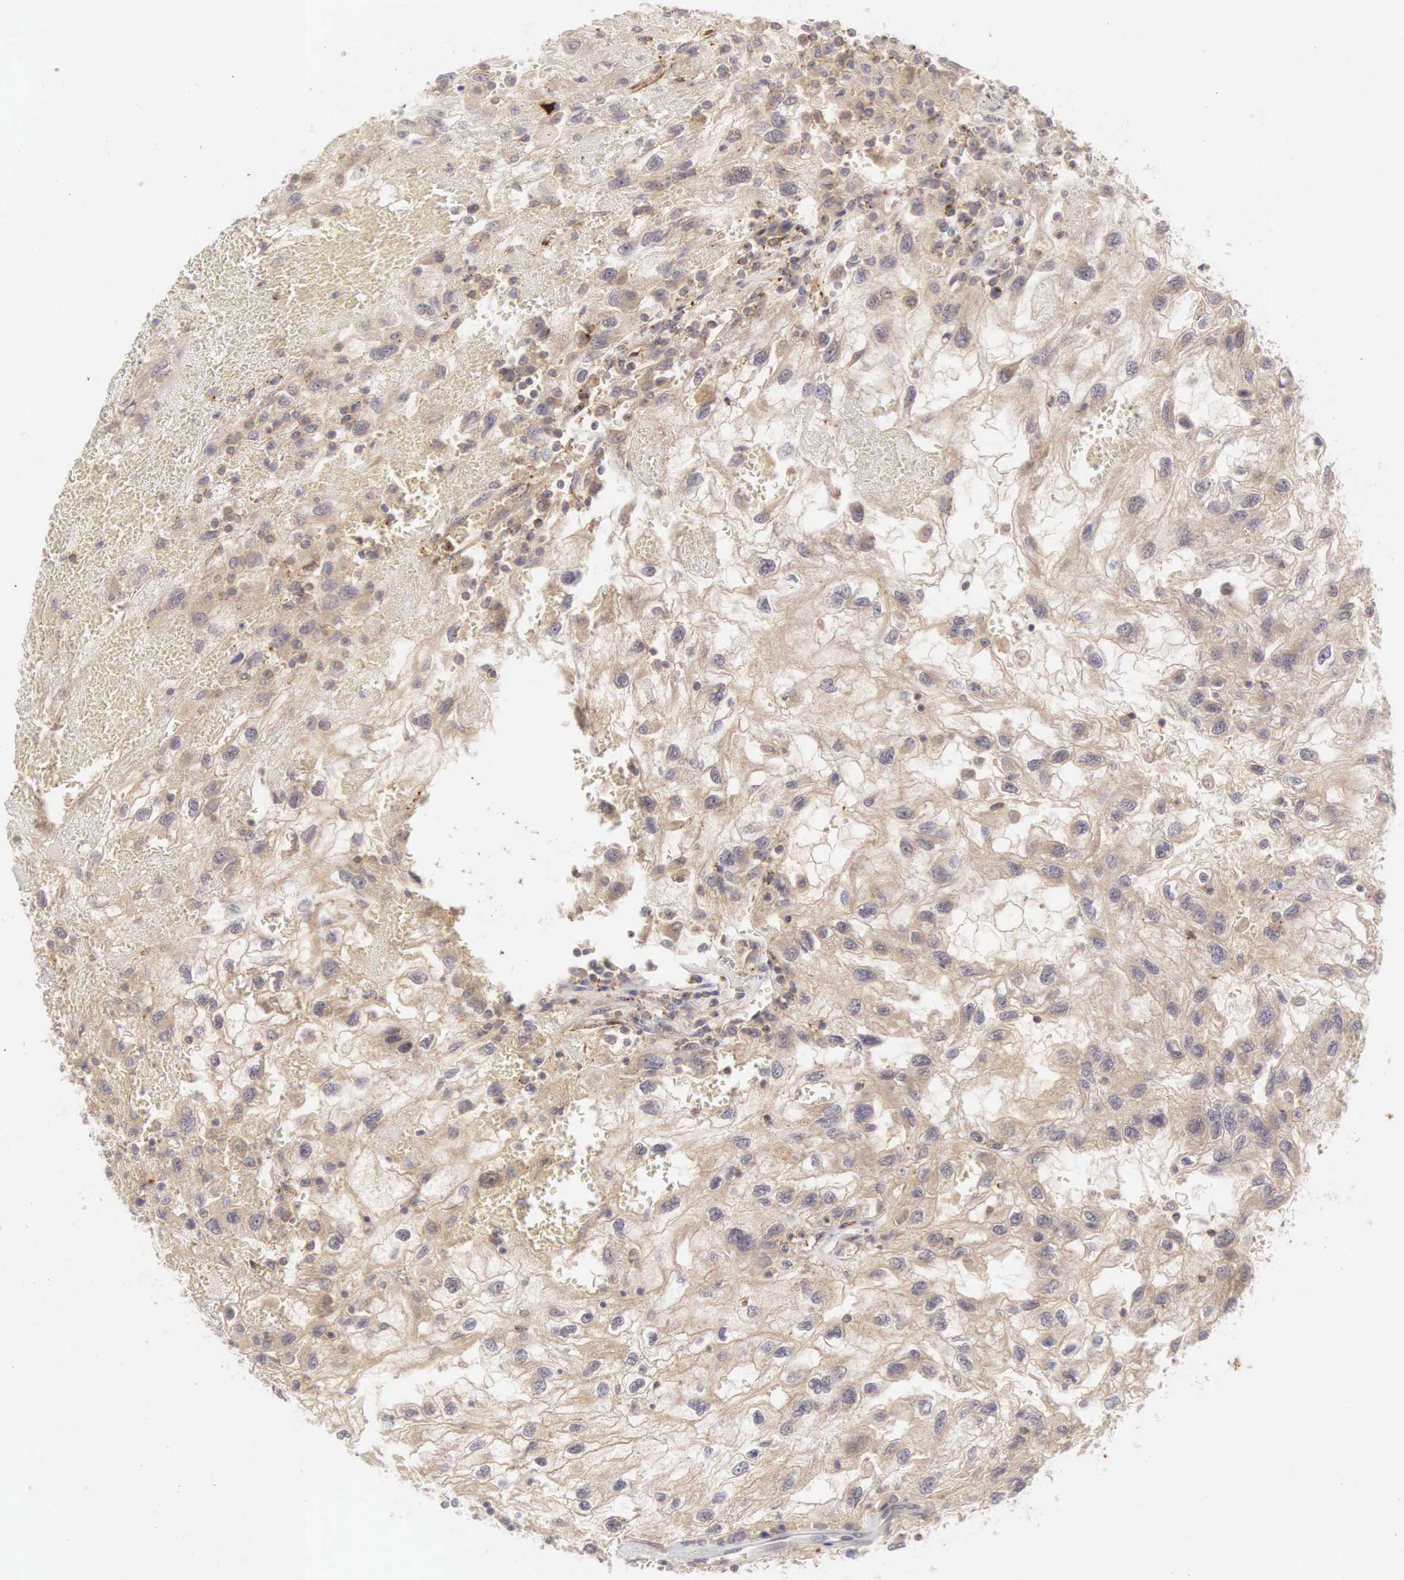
{"staining": {"intensity": "weak", "quantity": "25%-75%", "location": "cytoplasmic/membranous"}, "tissue": "renal cancer", "cell_type": "Tumor cells", "image_type": "cancer", "snomed": [{"axis": "morphology", "description": "Normal tissue, NOS"}, {"axis": "morphology", "description": "Adenocarcinoma, NOS"}, {"axis": "topography", "description": "Kidney"}], "caption": "Protein staining of renal adenocarcinoma tissue demonstrates weak cytoplasmic/membranous expression in about 25%-75% of tumor cells. The protein is shown in brown color, while the nuclei are stained blue.", "gene": "CD1A", "patient": {"sex": "male", "age": 71}}